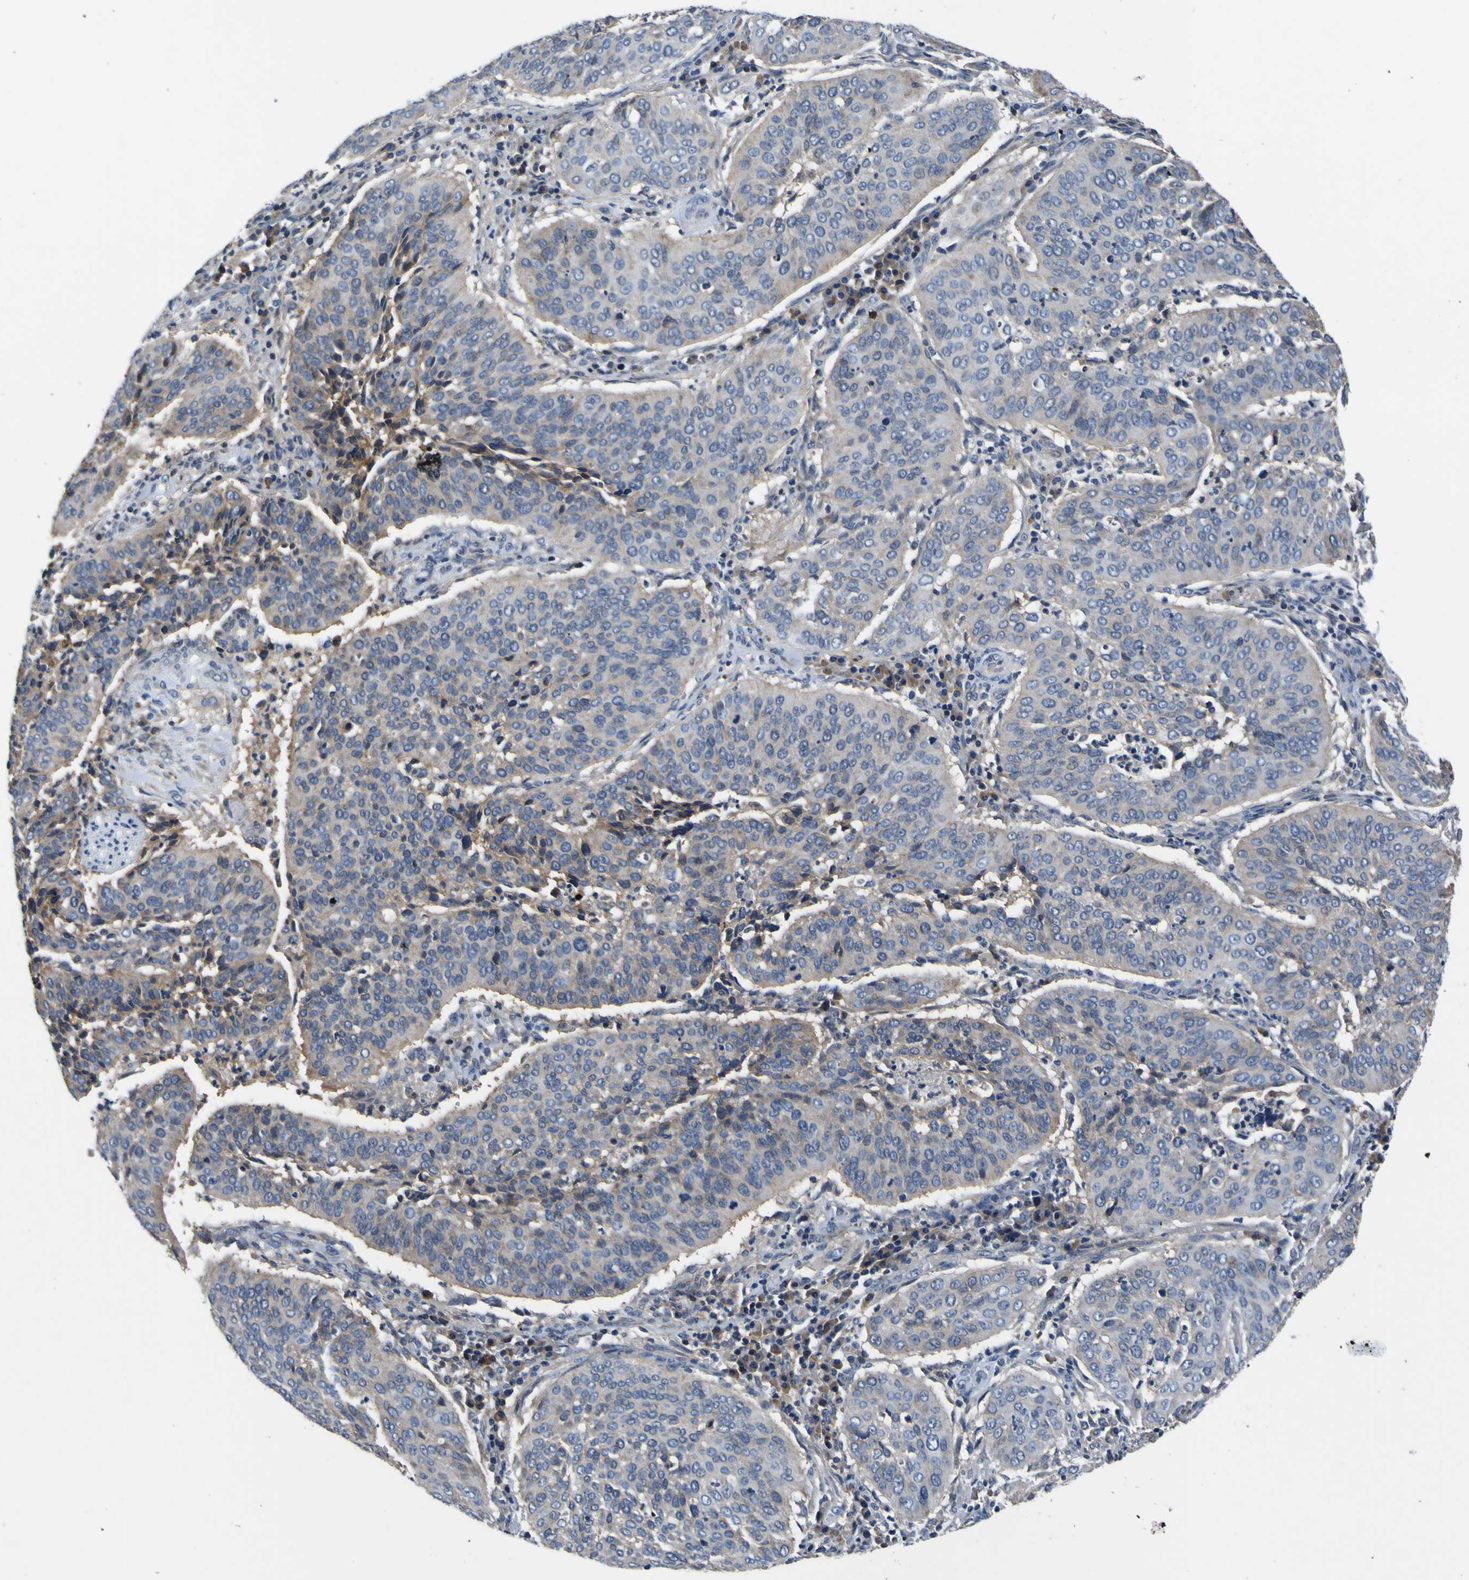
{"staining": {"intensity": "negative", "quantity": "none", "location": "none"}, "tissue": "cervical cancer", "cell_type": "Tumor cells", "image_type": "cancer", "snomed": [{"axis": "morphology", "description": "Normal tissue, NOS"}, {"axis": "morphology", "description": "Squamous cell carcinoma, NOS"}, {"axis": "topography", "description": "Cervix"}], "caption": "Immunohistochemical staining of human squamous cell carcinoma (cervical) exhibits no significant positivity in tumor cells.", "gene": "EPHB4", "patient": {"sex": "female", "age": 39}}